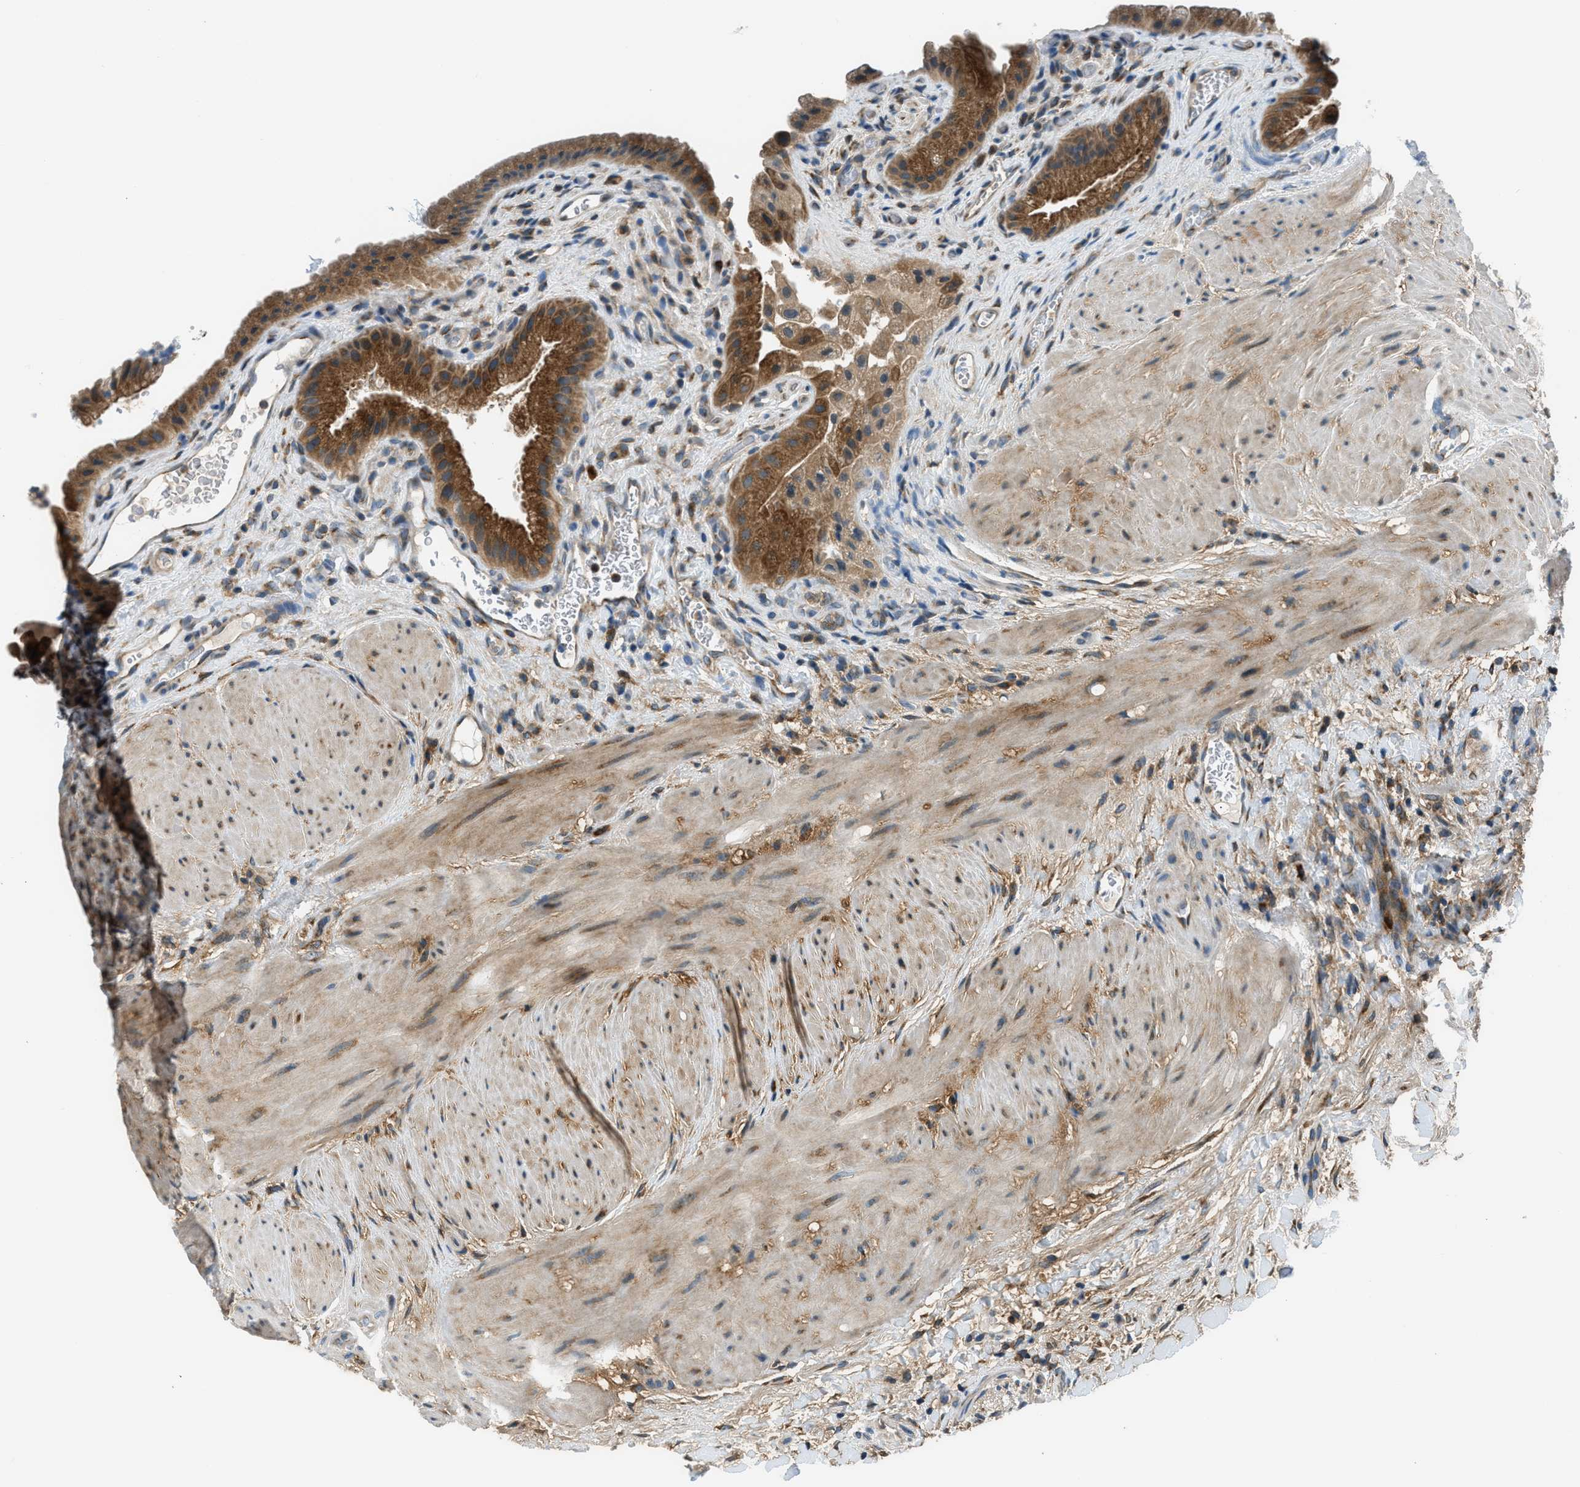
{"staining": {"intensity": "moderate", "quantity": ">75%", "location": "cytoplasmic/membranous"}, "tissue": "gallbladder", "cell_type": "Glandular cells", "image_type": "normal", "snomed": [{"axis": "morphology", "description": "Normal tissue, NOS"}, {"axis": "topography", "description": "Gallbladder"}], "caption": "Protein staining displays moderate cytoplasmic/membranous positivity in approximately >75% of glandular cells in benign gallbladder.", "gene": "EDARADD", "patient": {"sex": "male", "age": 49}}